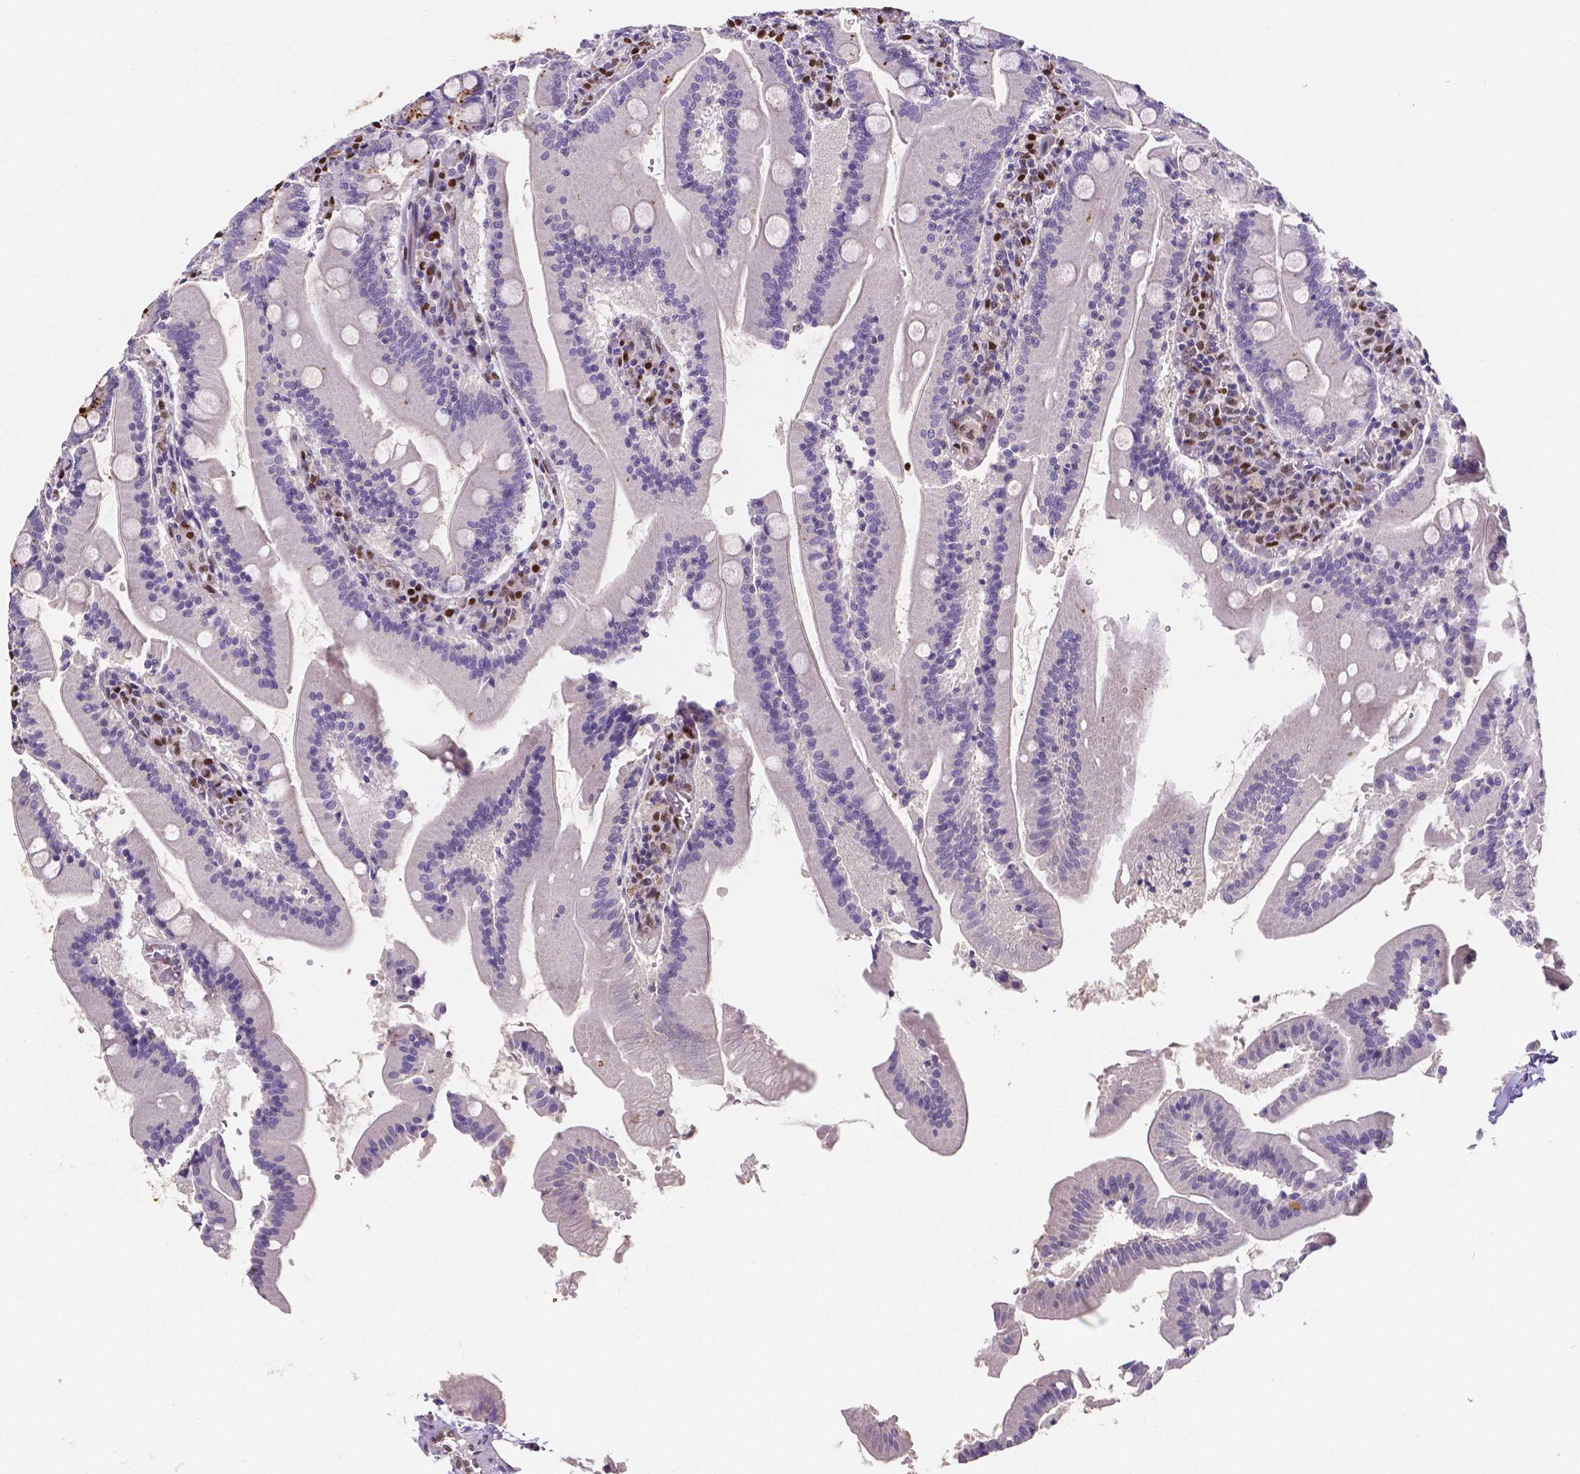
{"staining": {"intensity": "weak", "quantity": "<25%", "location": "cytoplasmic/membranous"}, "tissue": "small intestine", "cell_type": "Glandular cells", "image_type": "normal", "snomed": [{"axis": "morphology", "description": "Normal tissue, NOS"}, {"axis": "topography", "description": "Small intestine"}], "caption": "Immunohistochemical staining of benign human small intestine reveals no significant staining in glandular cells. (DAB IHC with hematoxylin counter stain).", "gene": "MEF2C", "patient": {"sex": "male", "age": 37}}